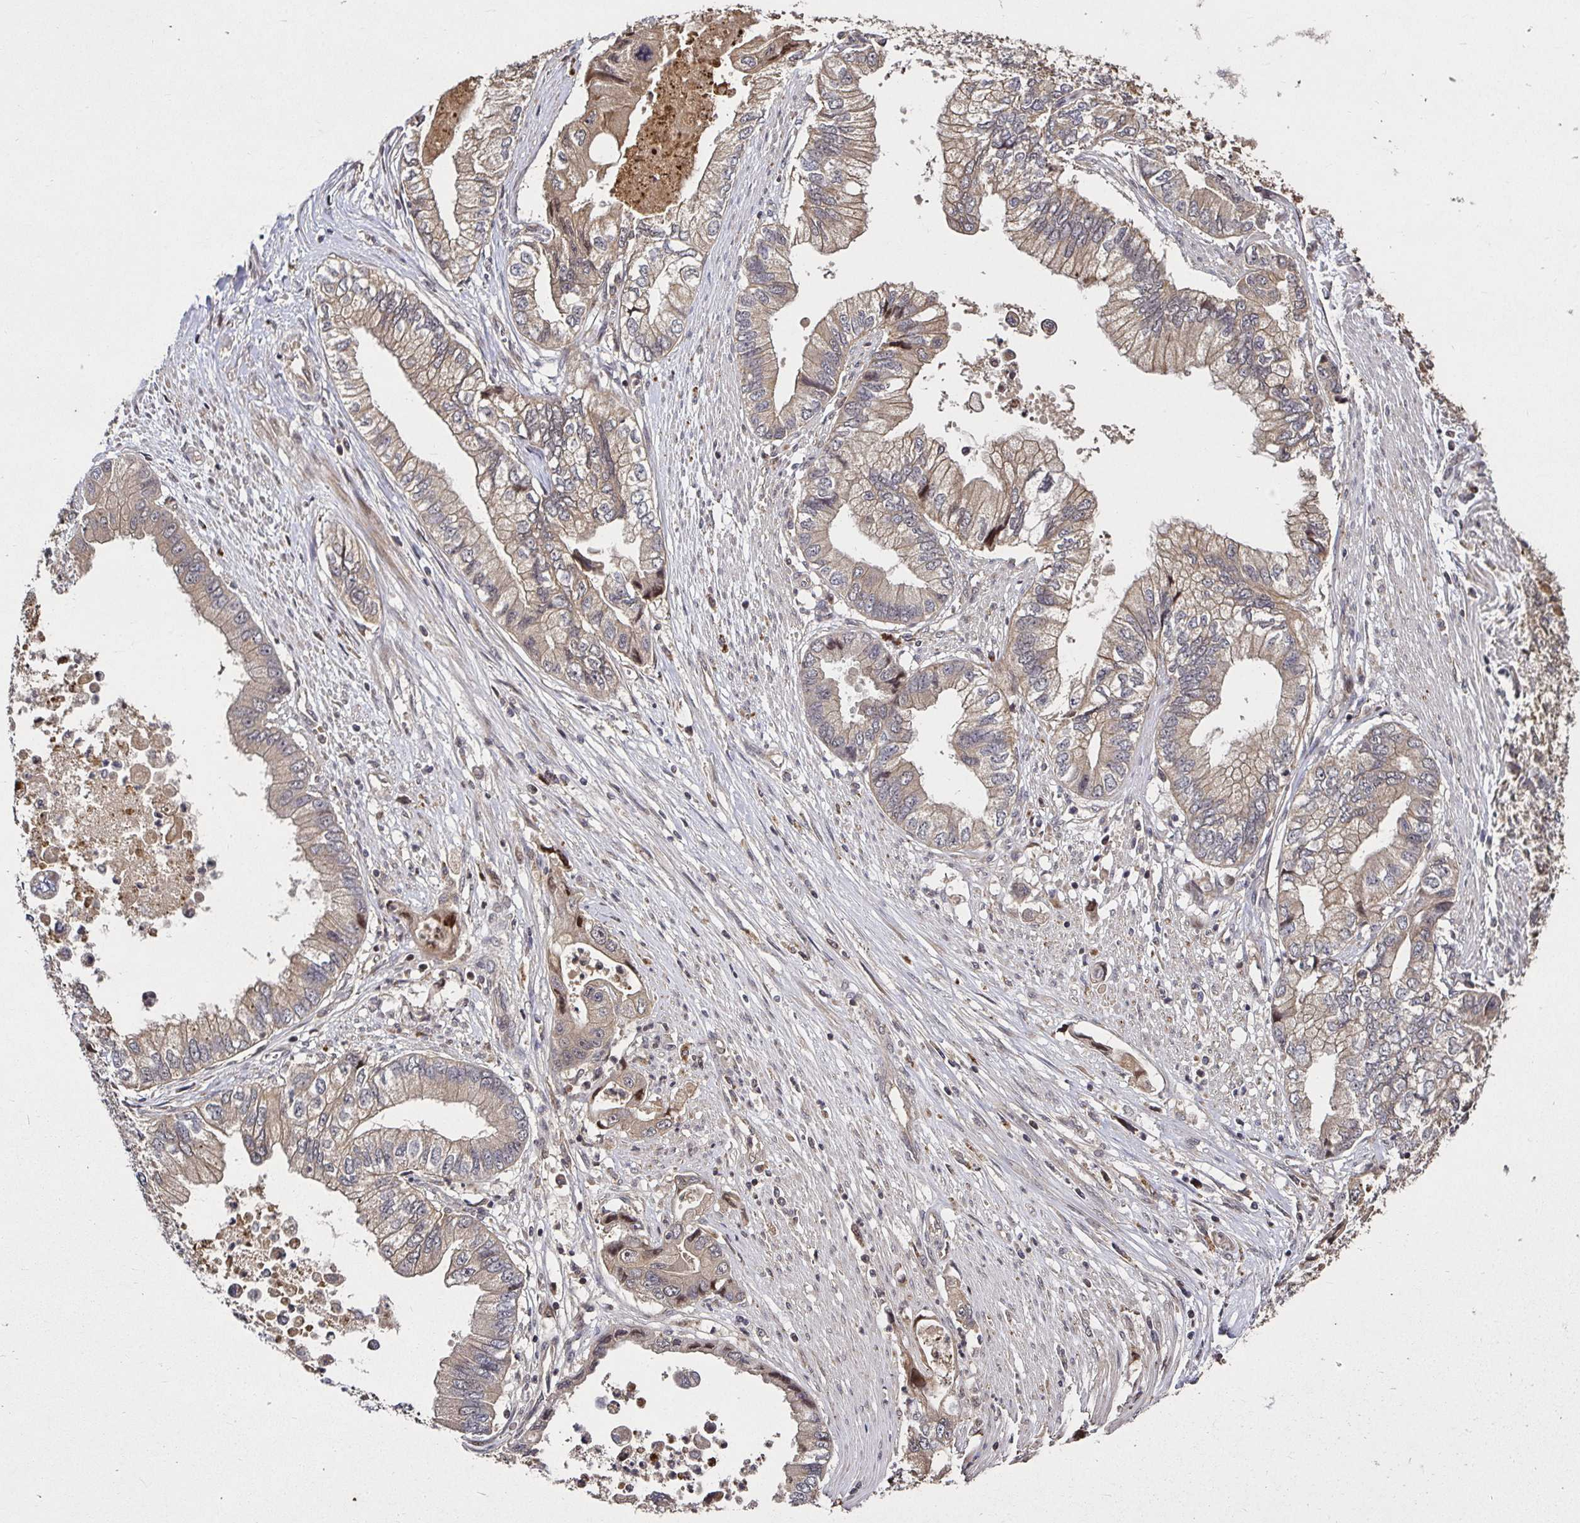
{"staining": {"intensity": "weak", "quantity": ">75%", "location": "cytoplasmic/membranous"}, "tissue": "stomach cancer", "cell_type": "Tumor cells", "image_type": "cancer", "snomed": [{"axis": "morphology", "description": "Adenocarcinoma, NOS"}, {"axis": "topography", "description": "Pancreas"}, {"axis": "topography", "description": "Stomach, upper"}], "caption": "A low amount of weak cytoplasmic/membranous staining is seen in about >75% of tumor cells in stomach cancer tissue. Ihc stains the protein in brown and the nuclei are stained blue.", "gene": "SMYD3", "patient": {"sex": "male", "age": 77}}